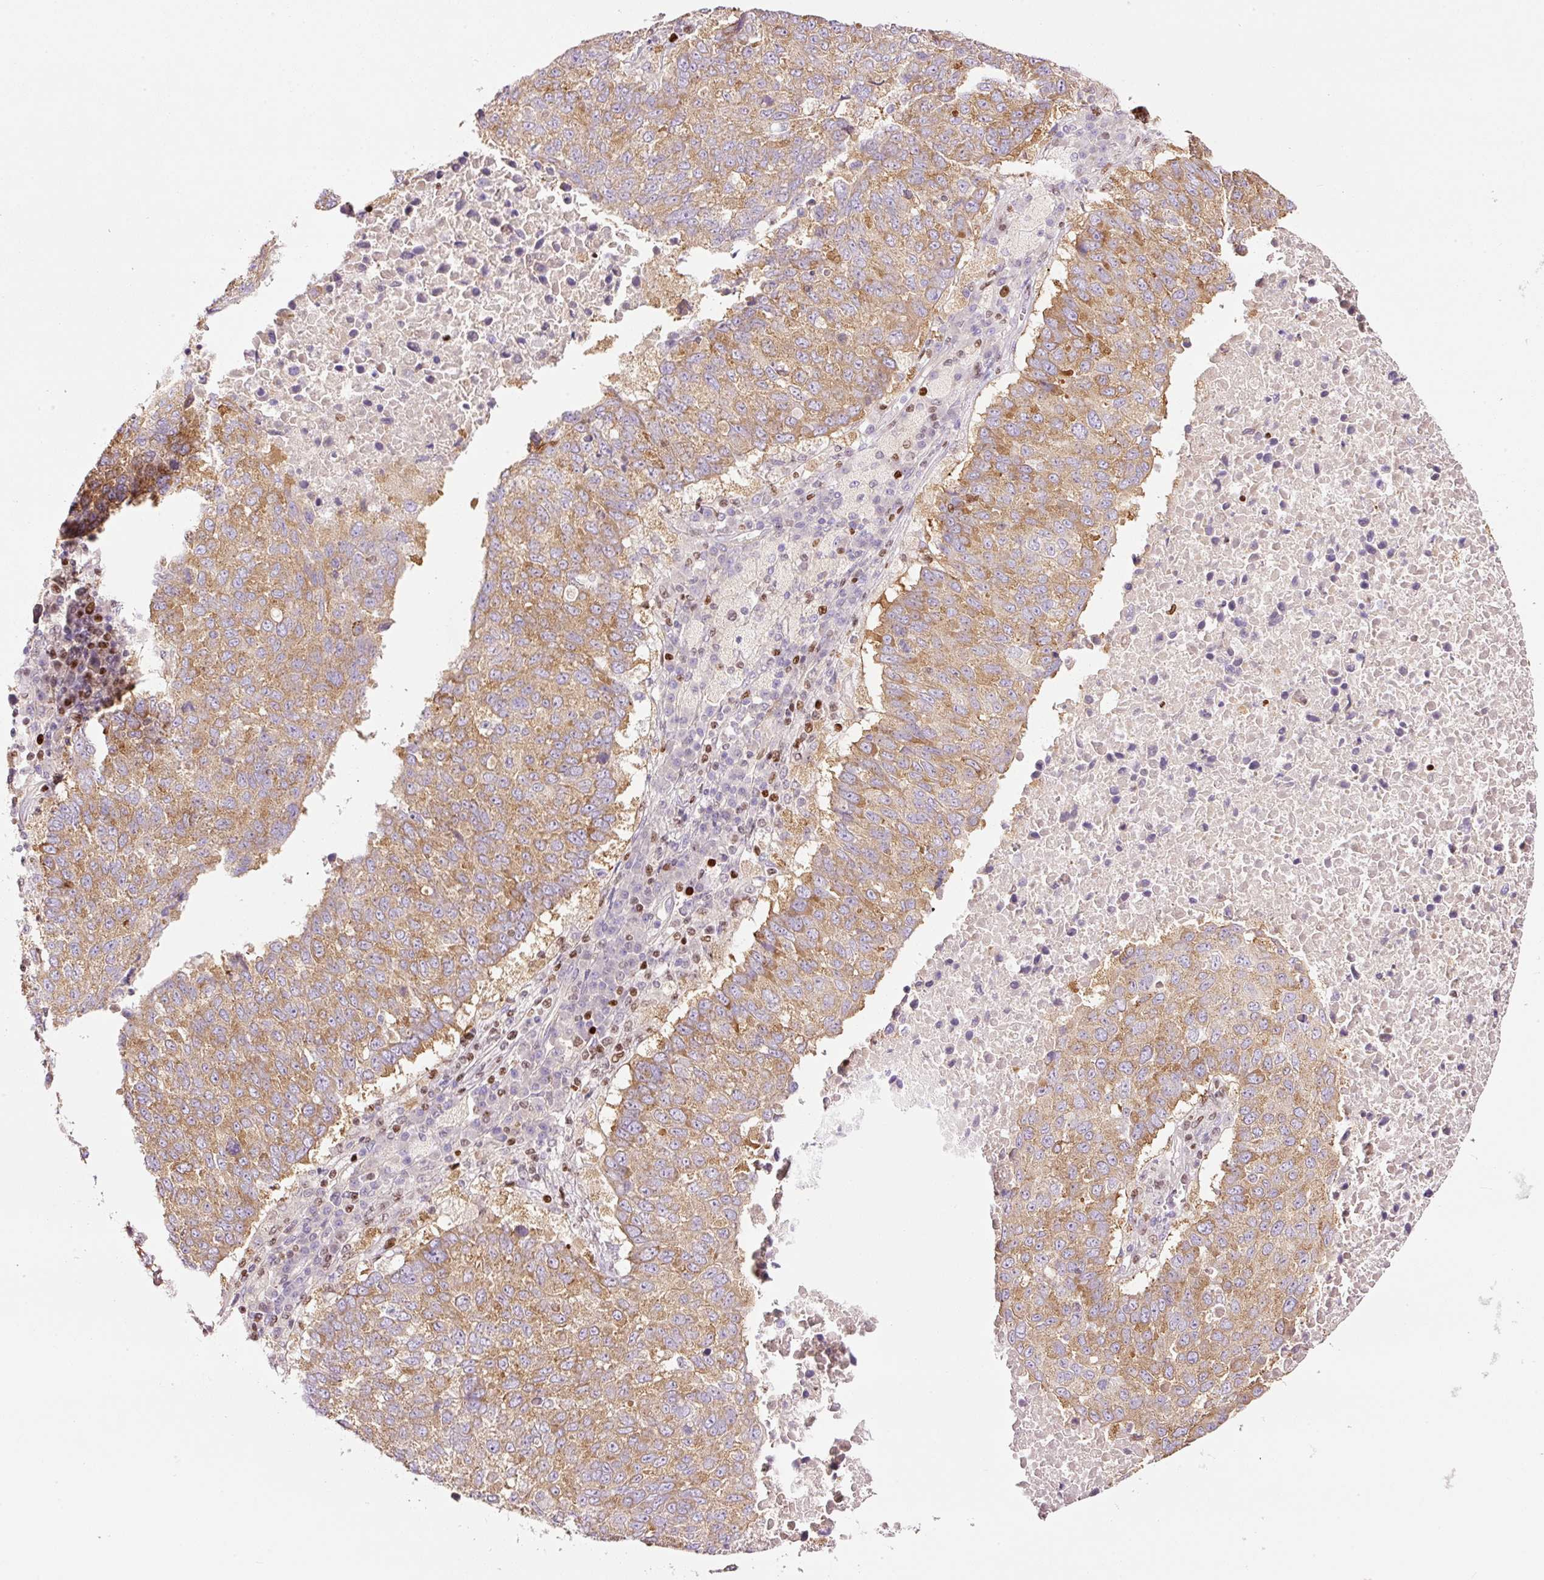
{"staining": {"intensity": "moderate", "quantity": ">75%", "location": "cytoplasmic/membranous"}, "tissue": "lung cancer", "cell_type": "Tumor cells", "image_type": "cancer", "snomed": [{"axis": "morphology", "description": "Squamous cell carcinoma, NOS"}, {"axis": "topography", "description": "Lung"}], "caption": "Squamous cell carcinoma (lung) stained for a protein (brown) demonstrates moderate cytoplasmic/membranous positive positivity in about >75% of tumor cells.", "gene": "TMEM8B", "patient": {"sex": "male", "age": 73}}